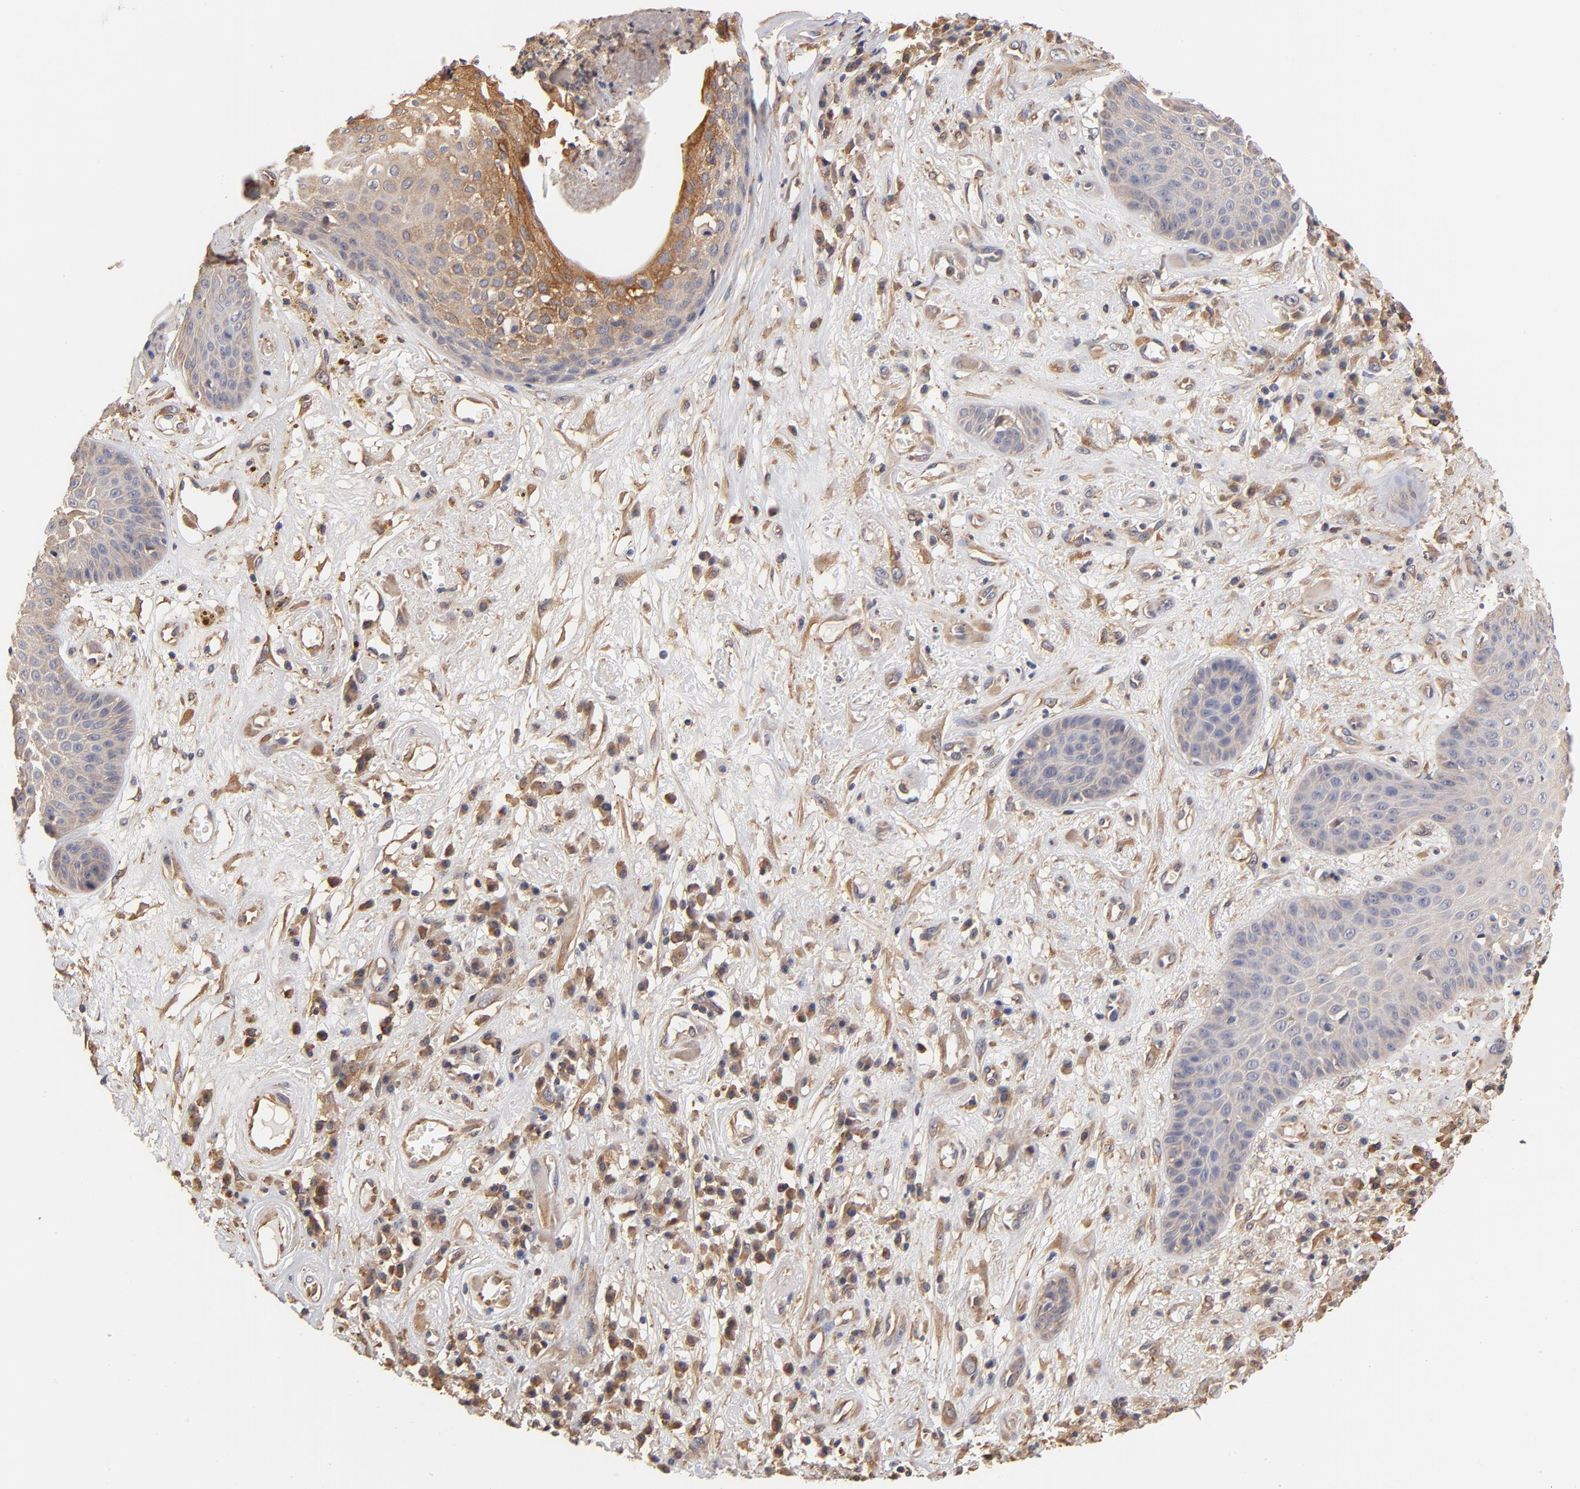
{"staining": {"intensity": "moderate", "quantity": "25%-75%", "location": "cytoplasmic/membranous"}, "tissue": "skin cancer", "cell_type": "Tumor cells", "image_type": "cancer", "snomed": [{"axis": "morphology", "description": "Squamous cell carcinoma, NOS"}, {"axis": "topography", "description": "Skin"}], "caption": "This photomicrograph reveals immunohistochemistry (IHC) staining of human skin squamous cell carcinoma, with medium moderate cytoplasmic/membranous expression in about 25%-75% of tumor cells.", "gene": "FCMR", "patient": {"sex": "male", "age": 65}}